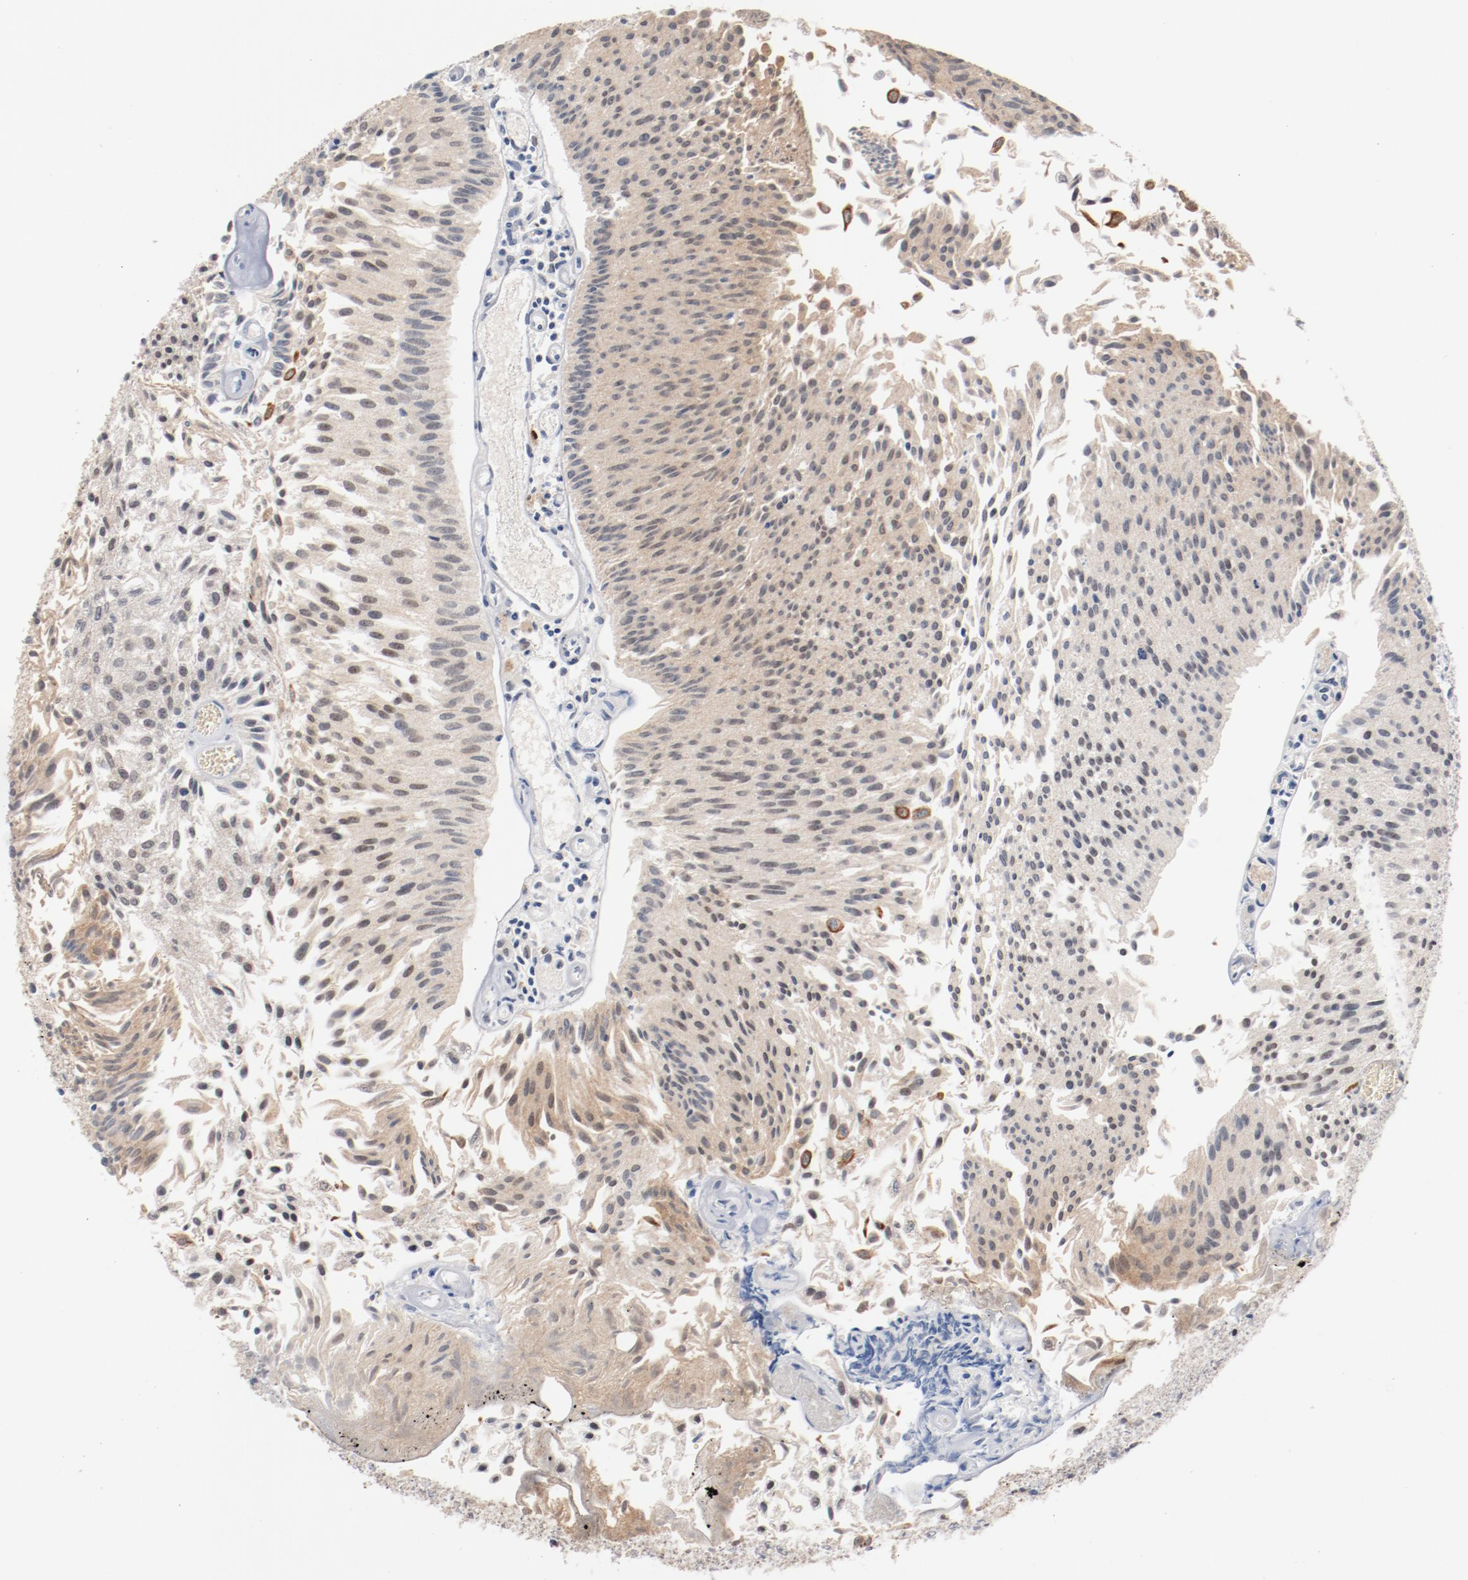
{"staining": {"intensity": "moderate", "quantity": ">75%", "location": "cytoplasmic/membranous,nuclear"}, "tissue": "urothelial cancer", "cell_type": "Tumor cells", "image_type": "cancer", "snomed": [{"axis": "morphology", "description": "Urothelial carcinoma, Low grade"}, {"axis": "topography", "description": "Urinary bladder"}], "caption": "The histopathology image shows a brown stain indicating the presence of a protein in the cytoplasmic/membranous and nuclear of tumor cells in urothelial carcinoma (low-grade).", "gene": "ERICH1", "patient": {"sex": "male", "age": 86}}